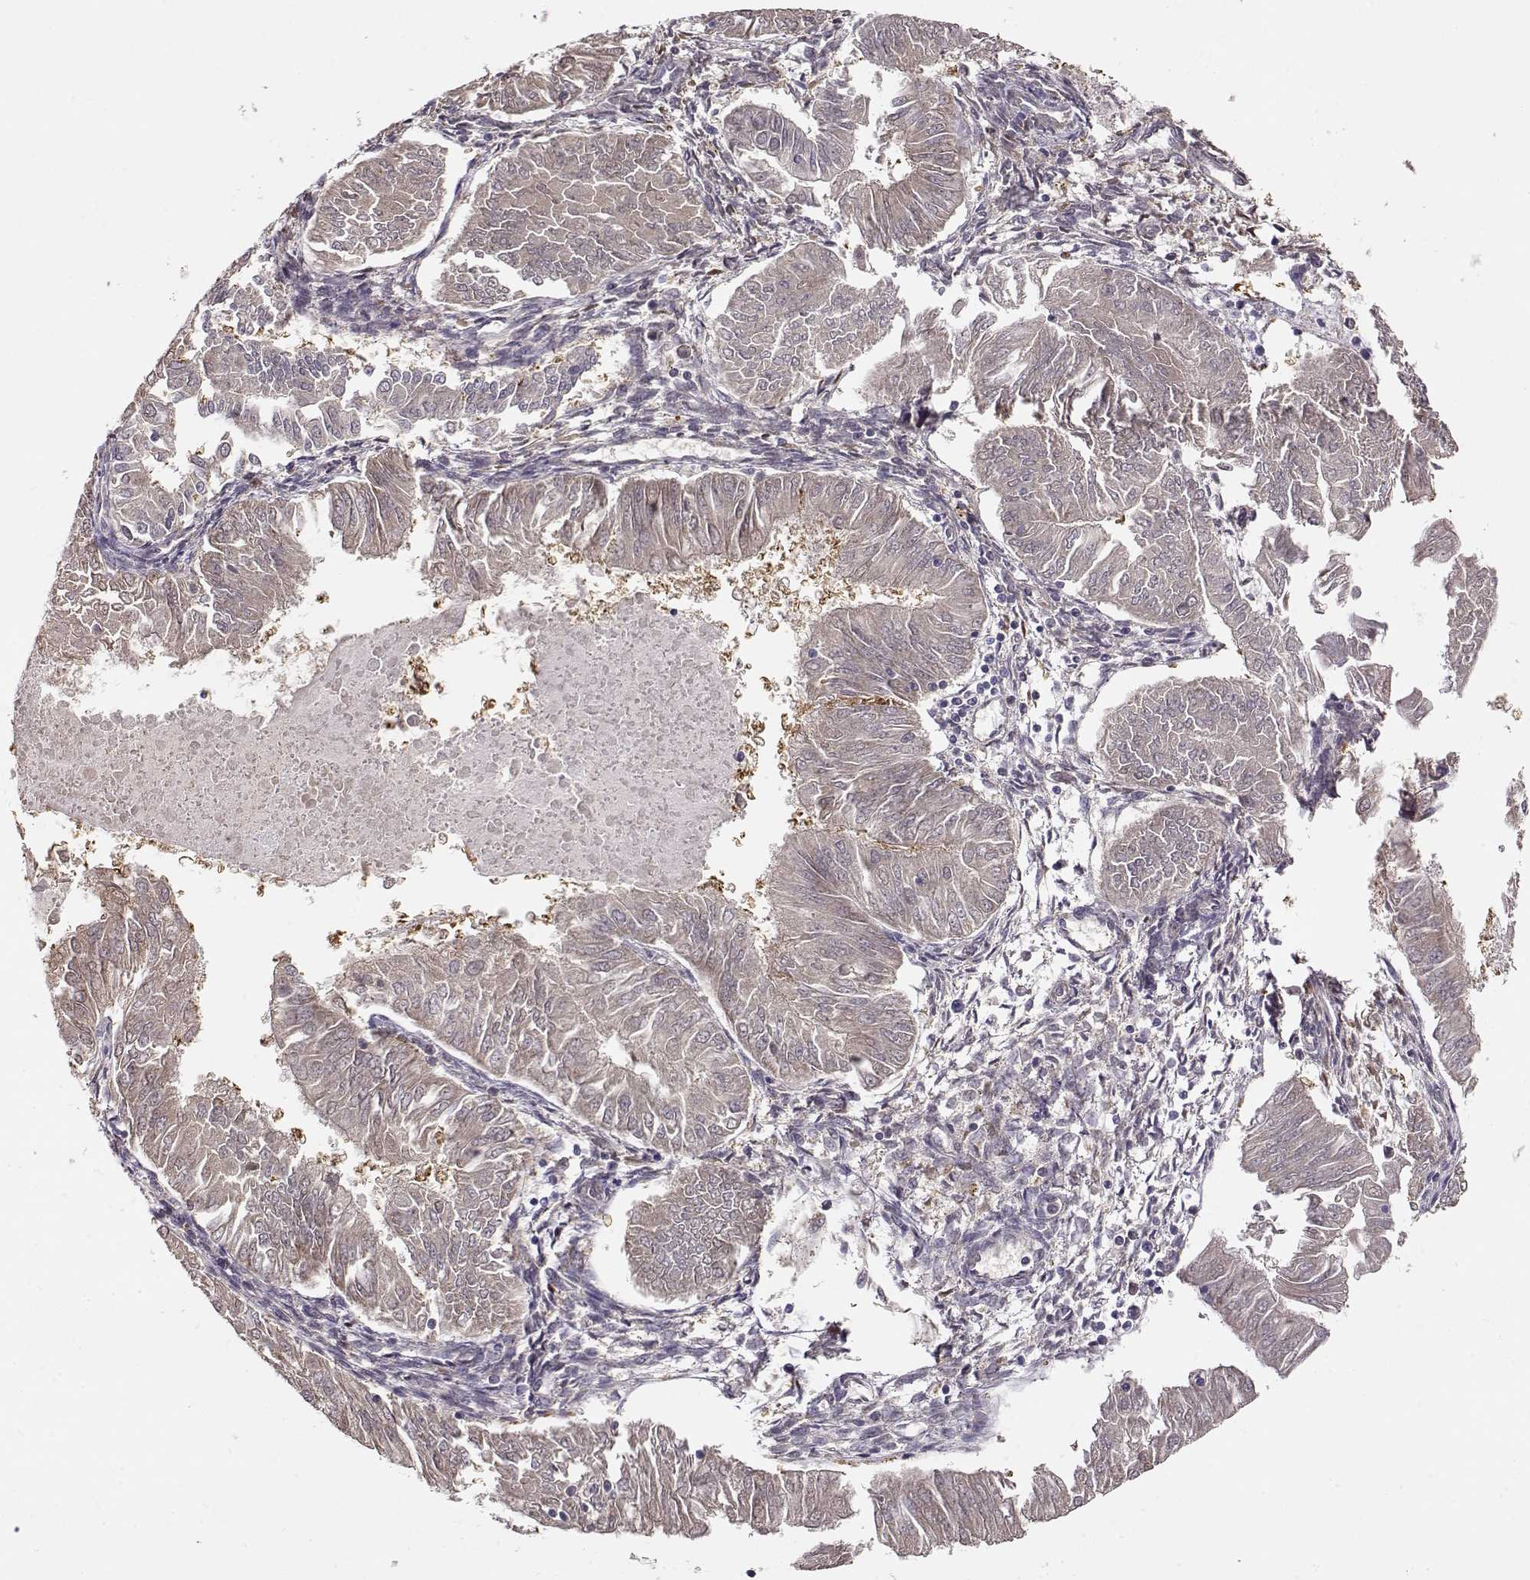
{"staining": {"intensity": "weak", "quantity": "25%-75%", "location": "cytoplasmic/membranous"}, "tissue": "endometrial cancer", "cell_type": "Tumor cells", "image_type": "cancer", "snomed": [{"axis": "morphology", "description": "Adenocarcinoma, NOS"}, {"axis": "topography", "description": "Endometrium"}], "caption": "Weak cytoplasmic/membranous positivity for a protein is identified in approximately 25%-75% of tumor cells of endometrial cancer (adenocarcinoma) using immunohistochemistry.", "gene": "CCR8", "patient": {"sex": "female", "age": 53}}